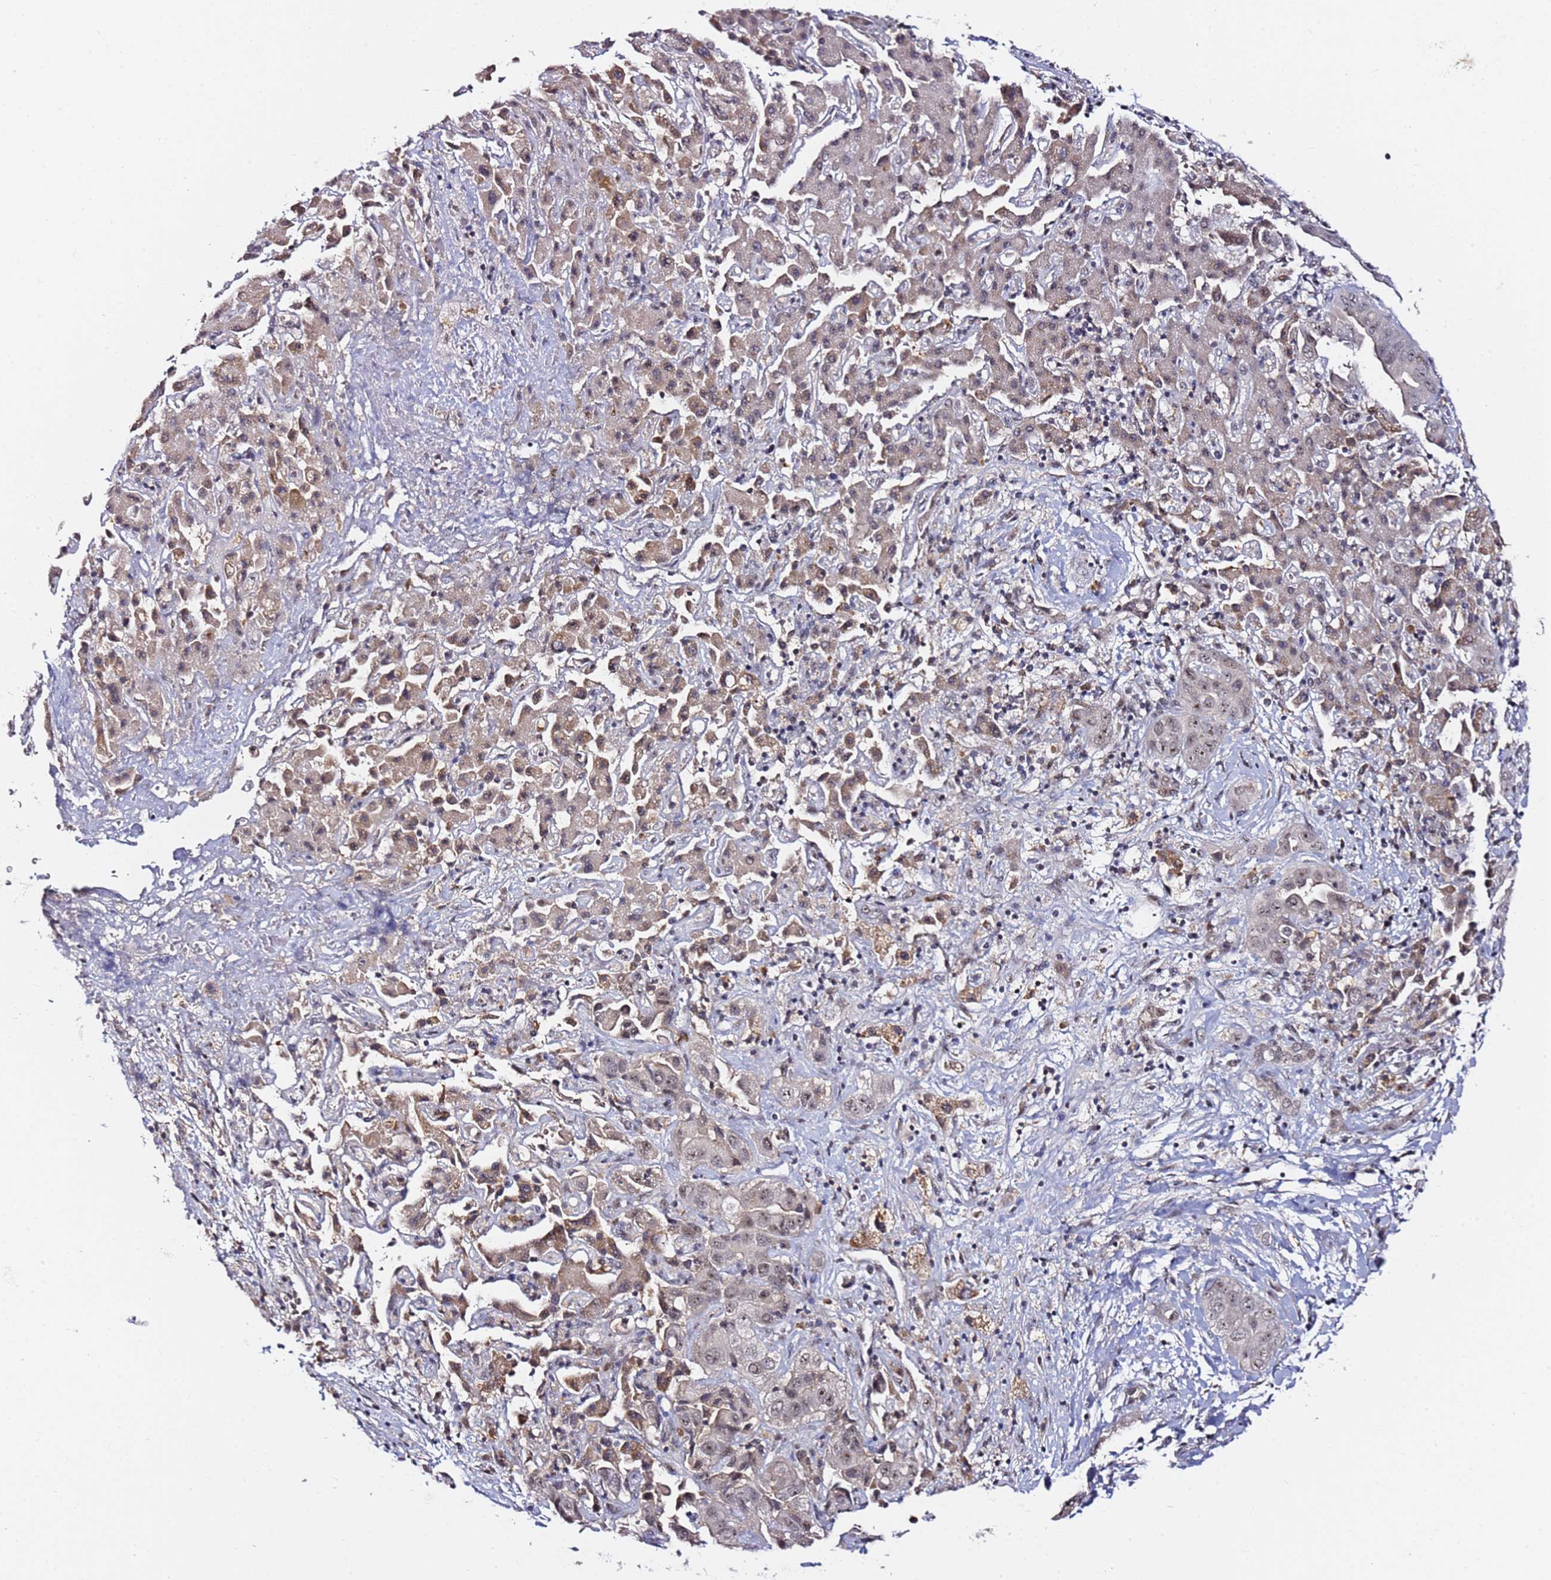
{"staining": {"intensity": "weak", "quantity": ">75%", "location": "nuclear"}, "tissue": "liver cancer", "cell_type": "Tumor cells", "image_type": "cancer", "snomed": [{"axis": "morphology", "description": "Cholangiocarcinoma"}, {"axis": "topography", "description": "Liver"}], "caption": "Liver cancer tissue reveals weak nuclear expression in approximately >75% of tumor cells", "gene": "FCF1", "patient": {"sex": "female", "age": 52}}